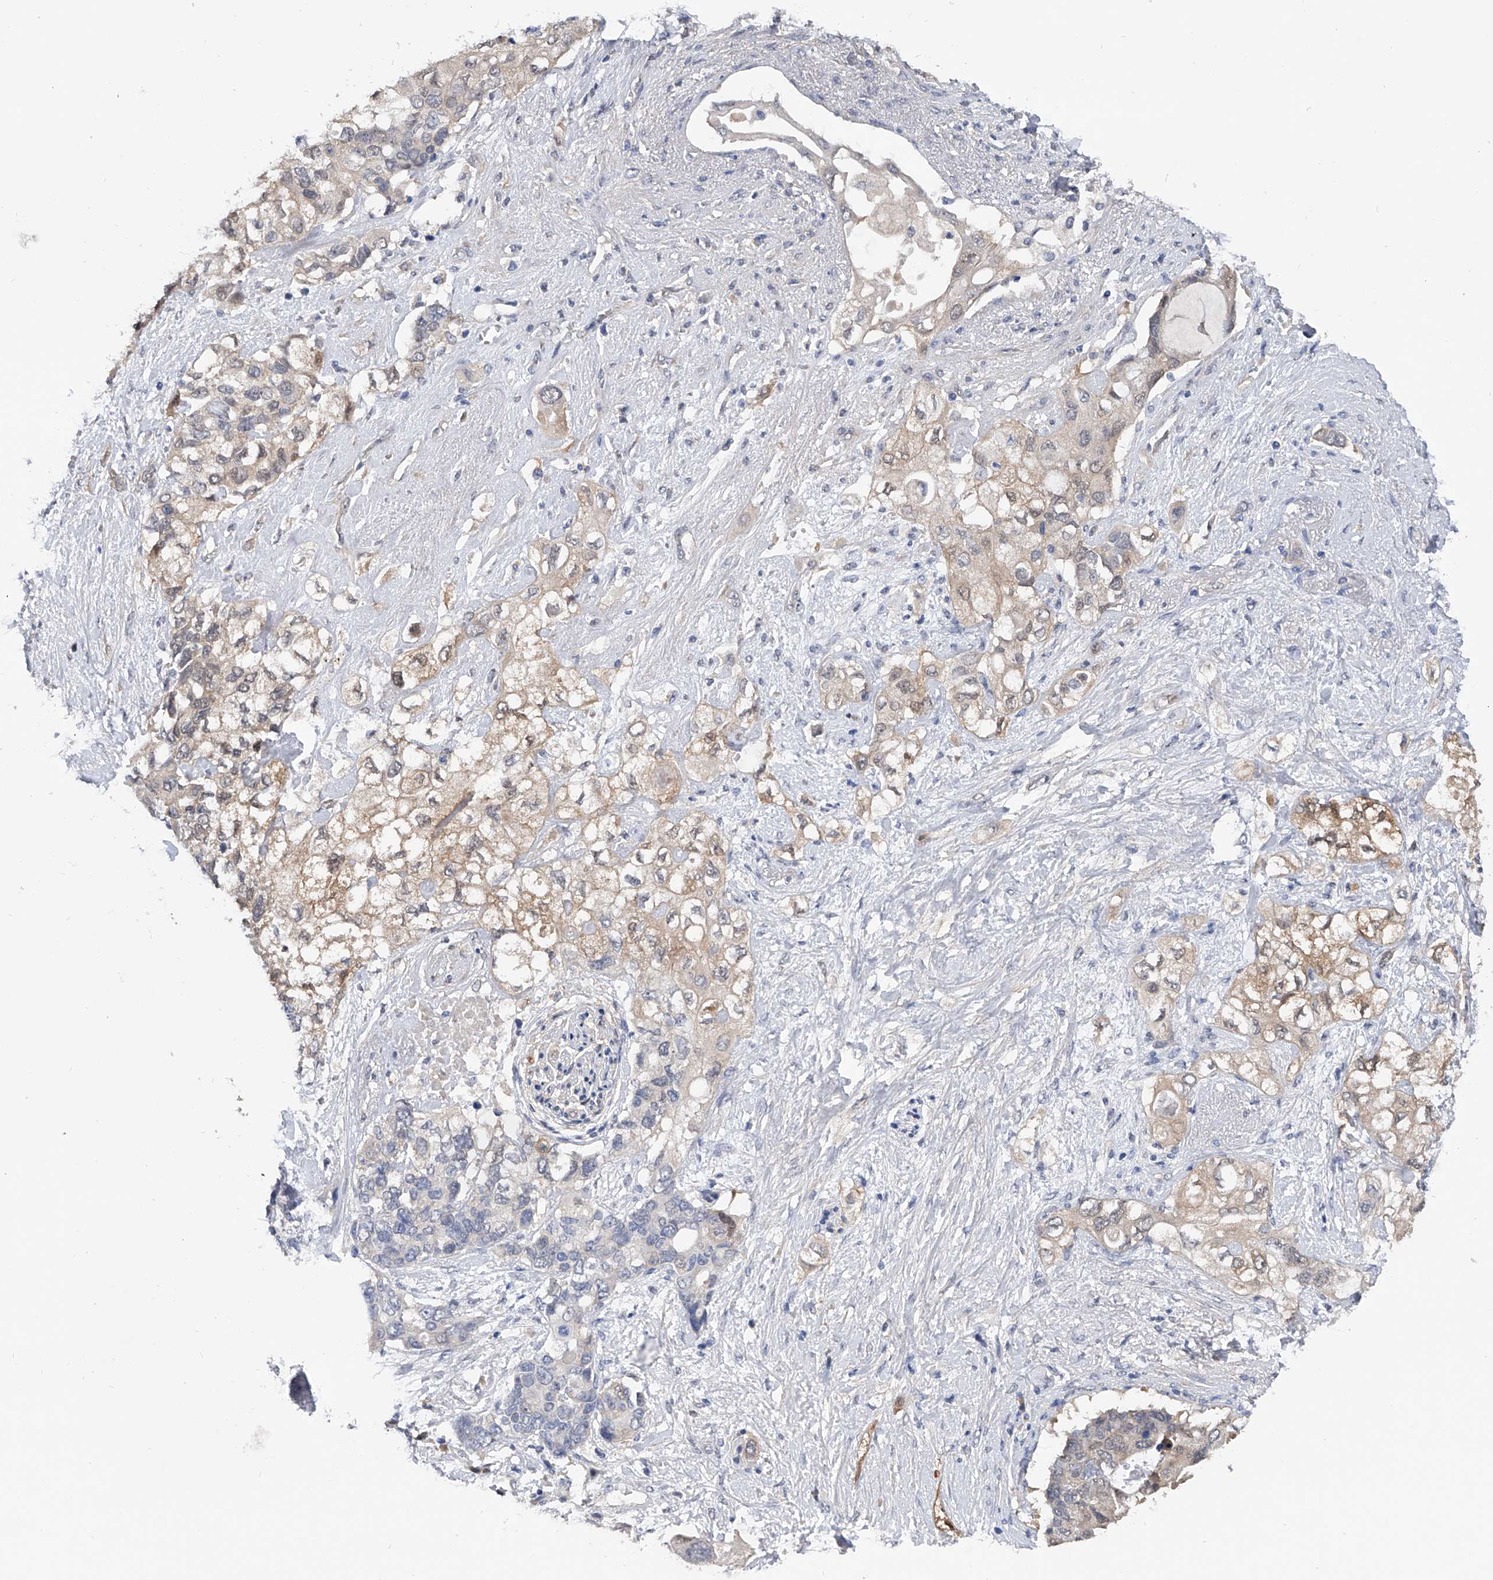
{"staining": {"intensity": "weak", "quantity": "<25%", "location": "cytoplasmic/membranous,nuclear"}, "tissue": "pancreatic cancer", "cell_type": "Tumor cells", "image_type": "cancer", "snomed": [{"axis": "morphology", "description": "Adenocarcinoma, NOS"}, {"axis": "topography", "description": "Pancreas"}], "caption": "This photomicrograph is of pancreatic cancer stained with IHC to label a protein in brown with the nuclei are counter-stained blue. There is no staining in tumor cells. The staining was performed using DAB to visualize the protein expression in brown, while the nuclei were stained in blue with hematoxylin (Magnification: 20x).", "gene": "PGM3", "patient": {"sex": "female", "age": 56}}